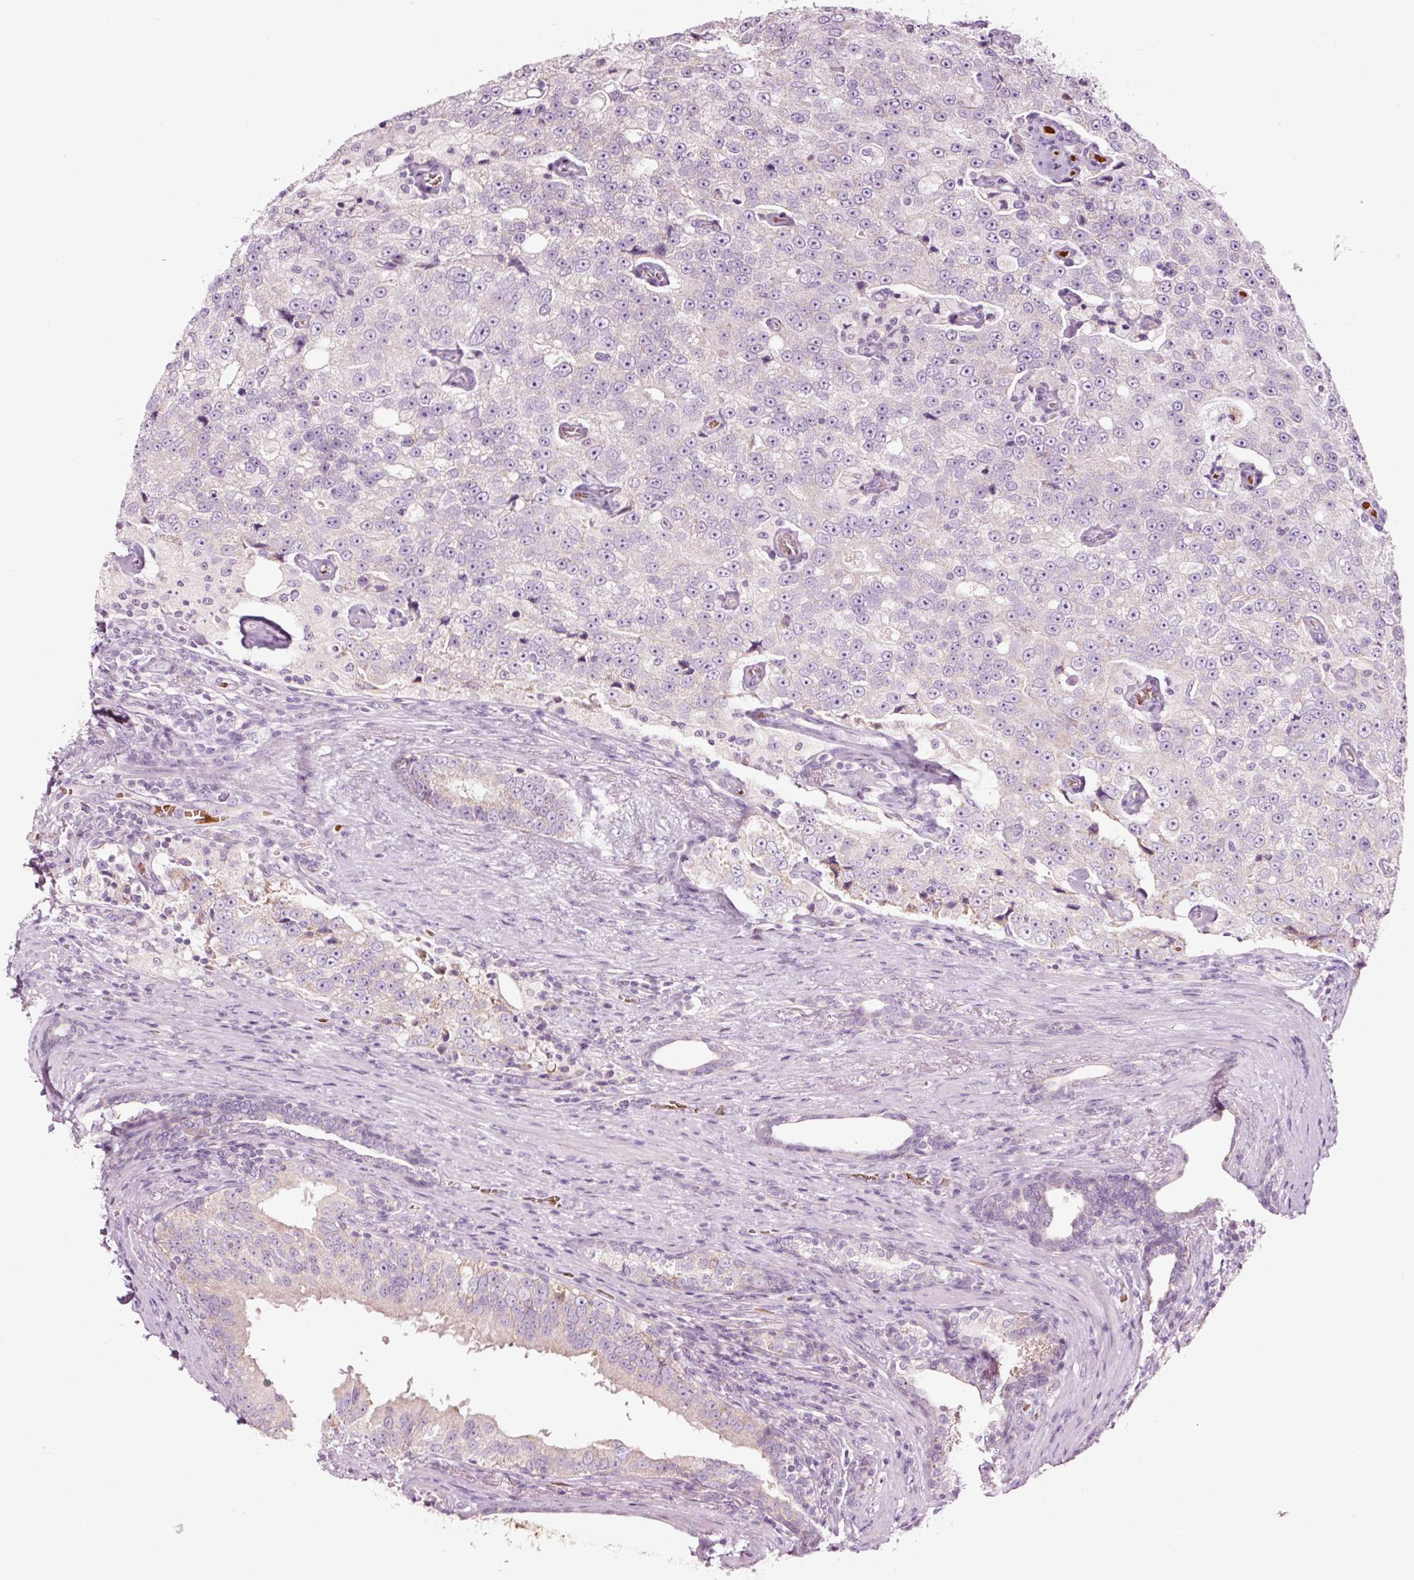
{"staining": {"intensity": "negative", "quantity": "none", "location": "none"}, "tissue": "prostate cancer", "cell_type": "Tumor cells", "image_type": "cancer", "snomed": [{"axis": "morphology", "description": "Adenocarcinoma, High grade"}, {"axis": "topography", "description": "Prostate"}], "caption": "Tumor cells are negative for protein expression in human prostate cancer.", "gene": "LDHAL6B", "patient": {"sex": "male", "age": 70}}